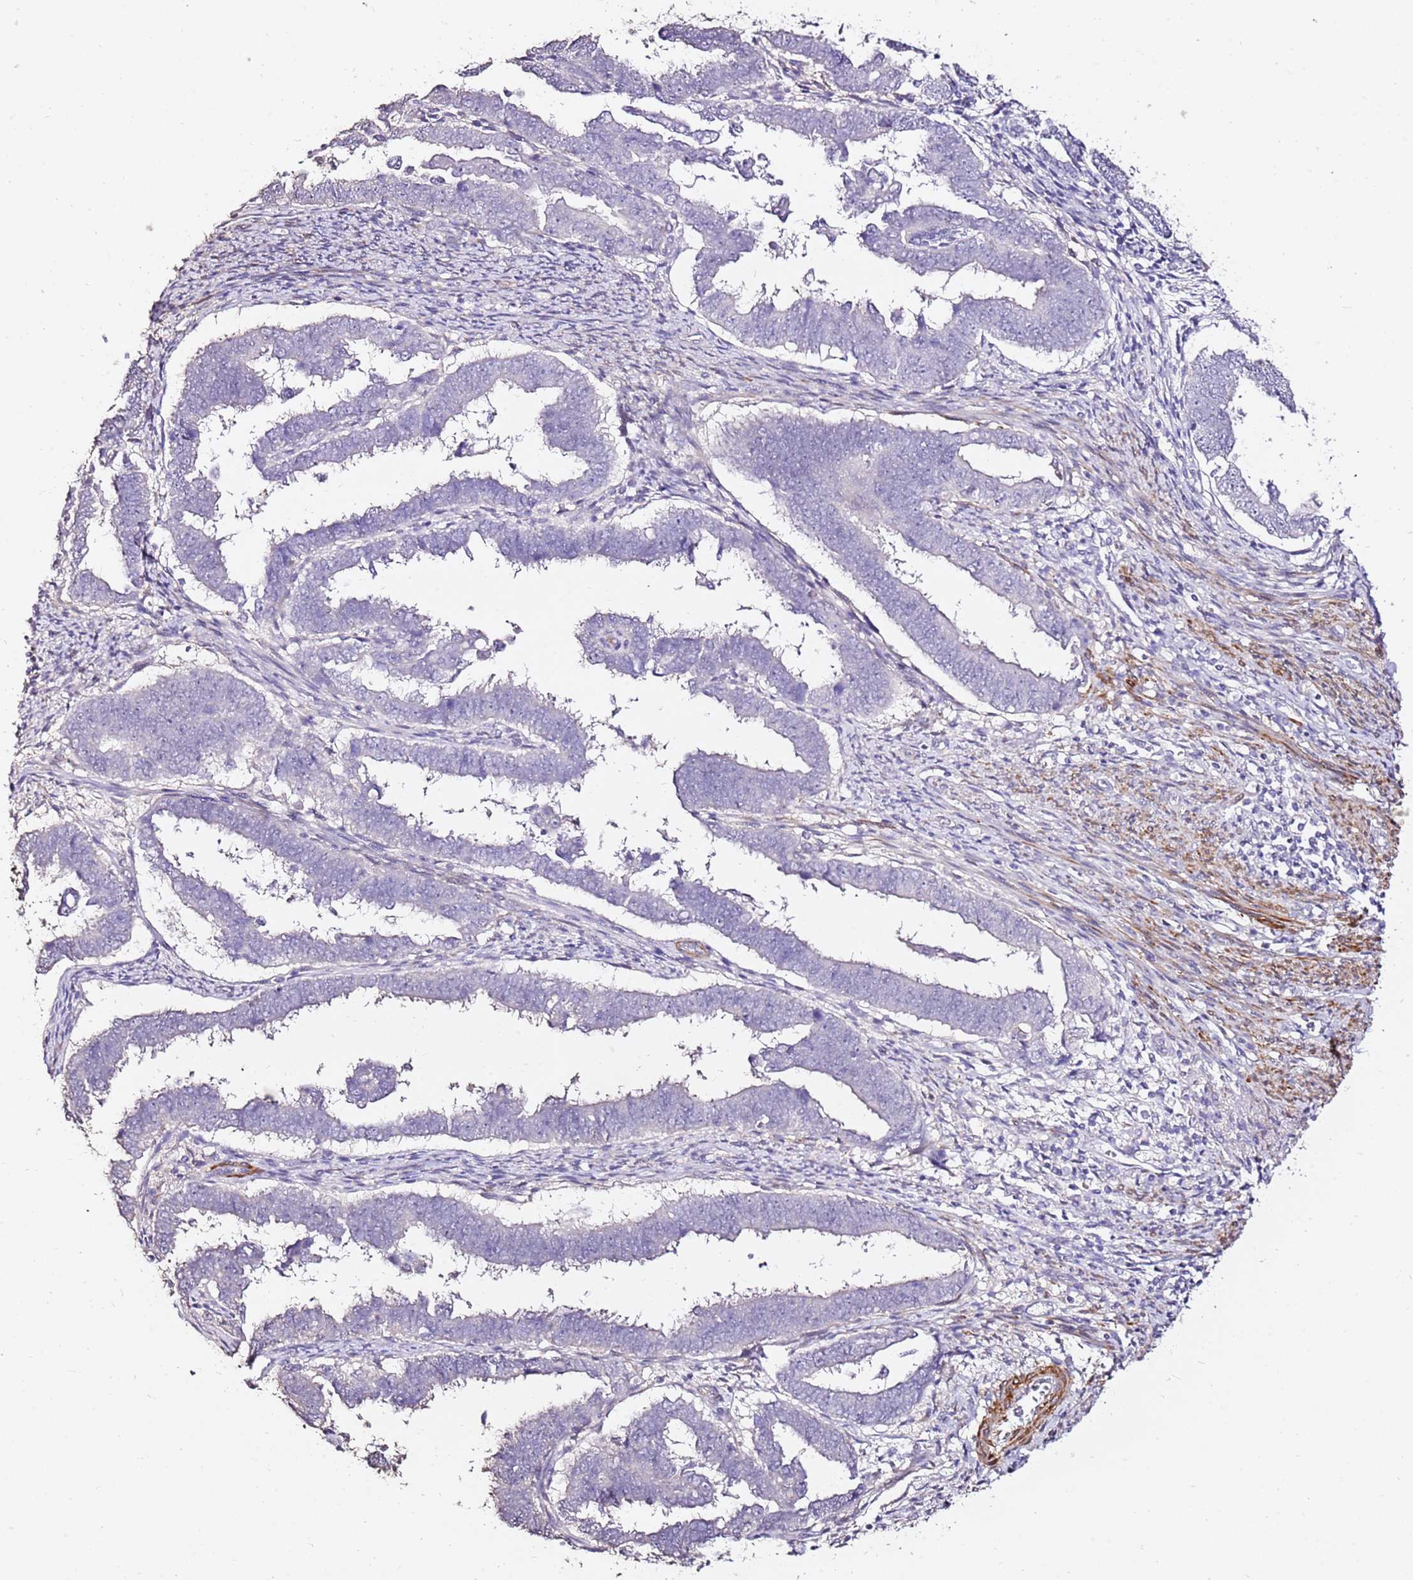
{"staining": {"intensity": "negative", "quantity": "none", "location": "none"}, "tissue": "endometrial cancer", "cell_type": "Tumor cells", "image_type": "cancer", "snomed": [{"axis": "morphology", "description": "Adenocarcinoma, NOS"}, {"axis": "topography", "description": "Endometrium"}], "caption": "Immunohistochemistry histopathology image of endometrial adenocarcinoma stained for a protein (brown), which demonstrates no staining in tumor cells.", "gene": "ART5", "patient": {"sex": "female", "age": 75}}